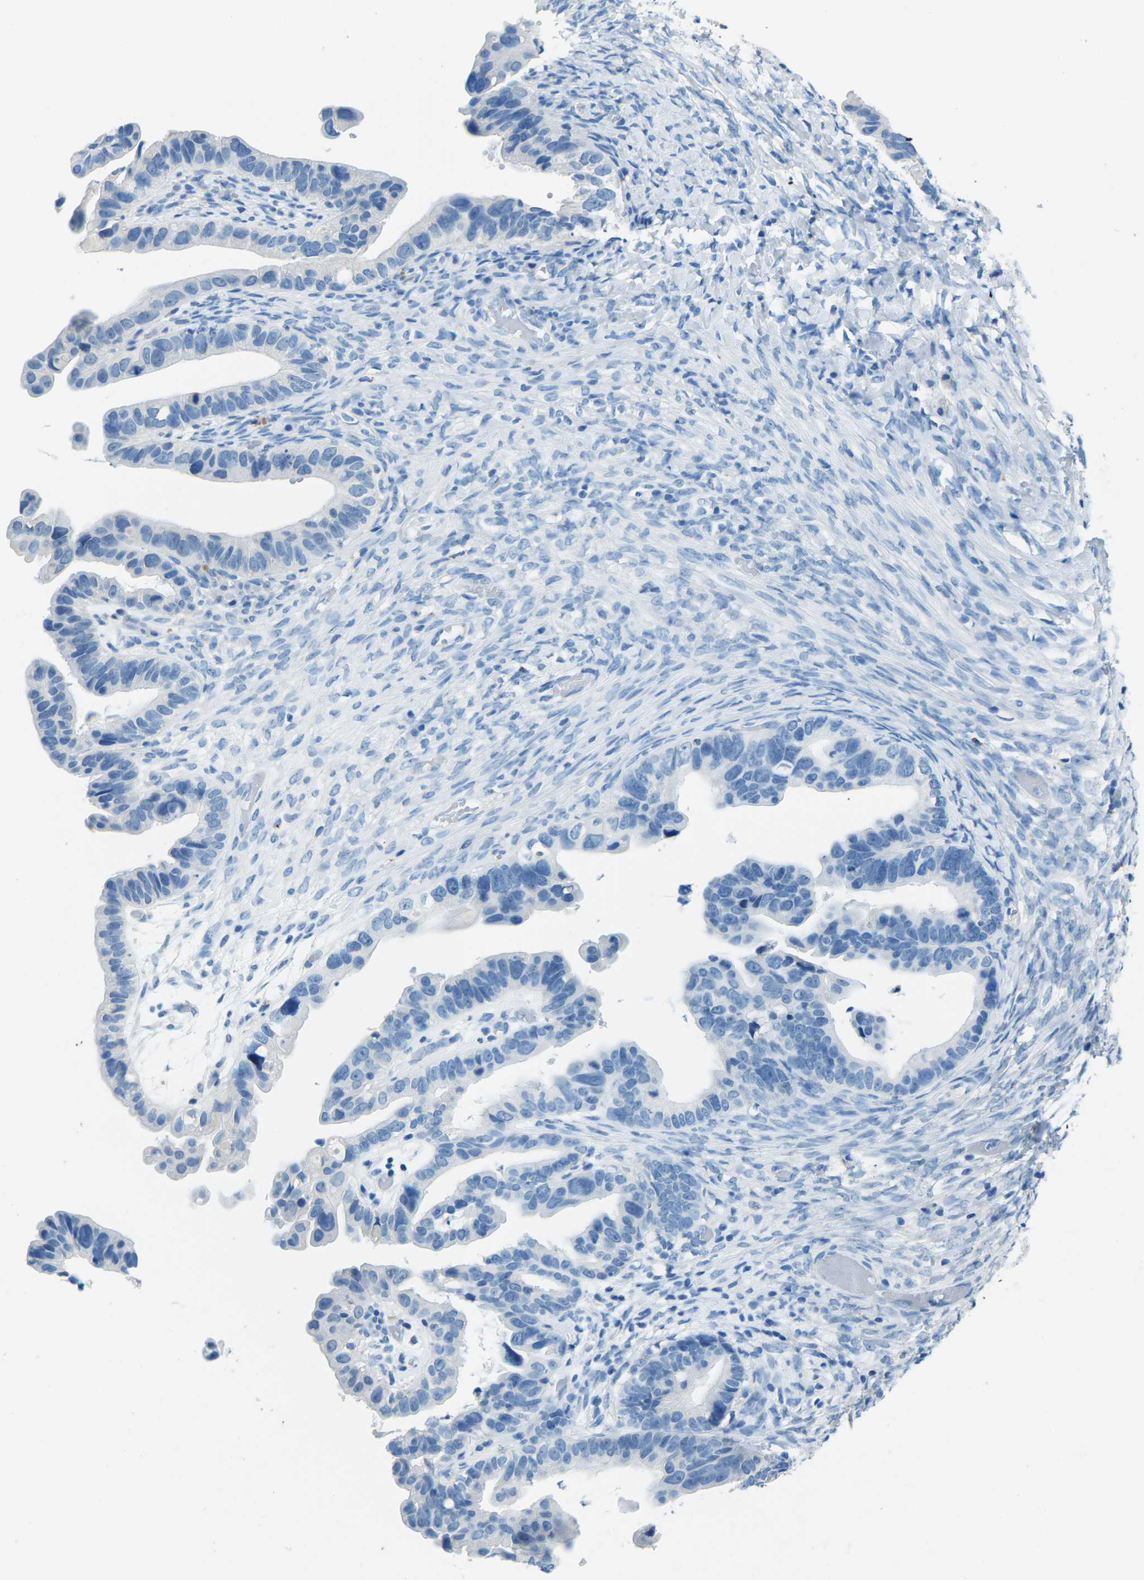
{"staining": {"intensity": "negative", "quantity": "none", "location": "none"}, "tissue": "ovarian cancer", "cell_type": "Tumor cells", "image_type": "cancer", "snomed": [{"axis": "morphology", "description": "Cystadenocarcinoma, serous, NOS"}, {"axis": "topography", "description": "Ovary"}], "caption": "Tumor cells show no significant protein expression in ovarian cancer. (DAB (3,3'-diaminobenzidine) IHC, high magnification).", "gene": "MYH8", "patient": {"sex": "female", "age": 56}}